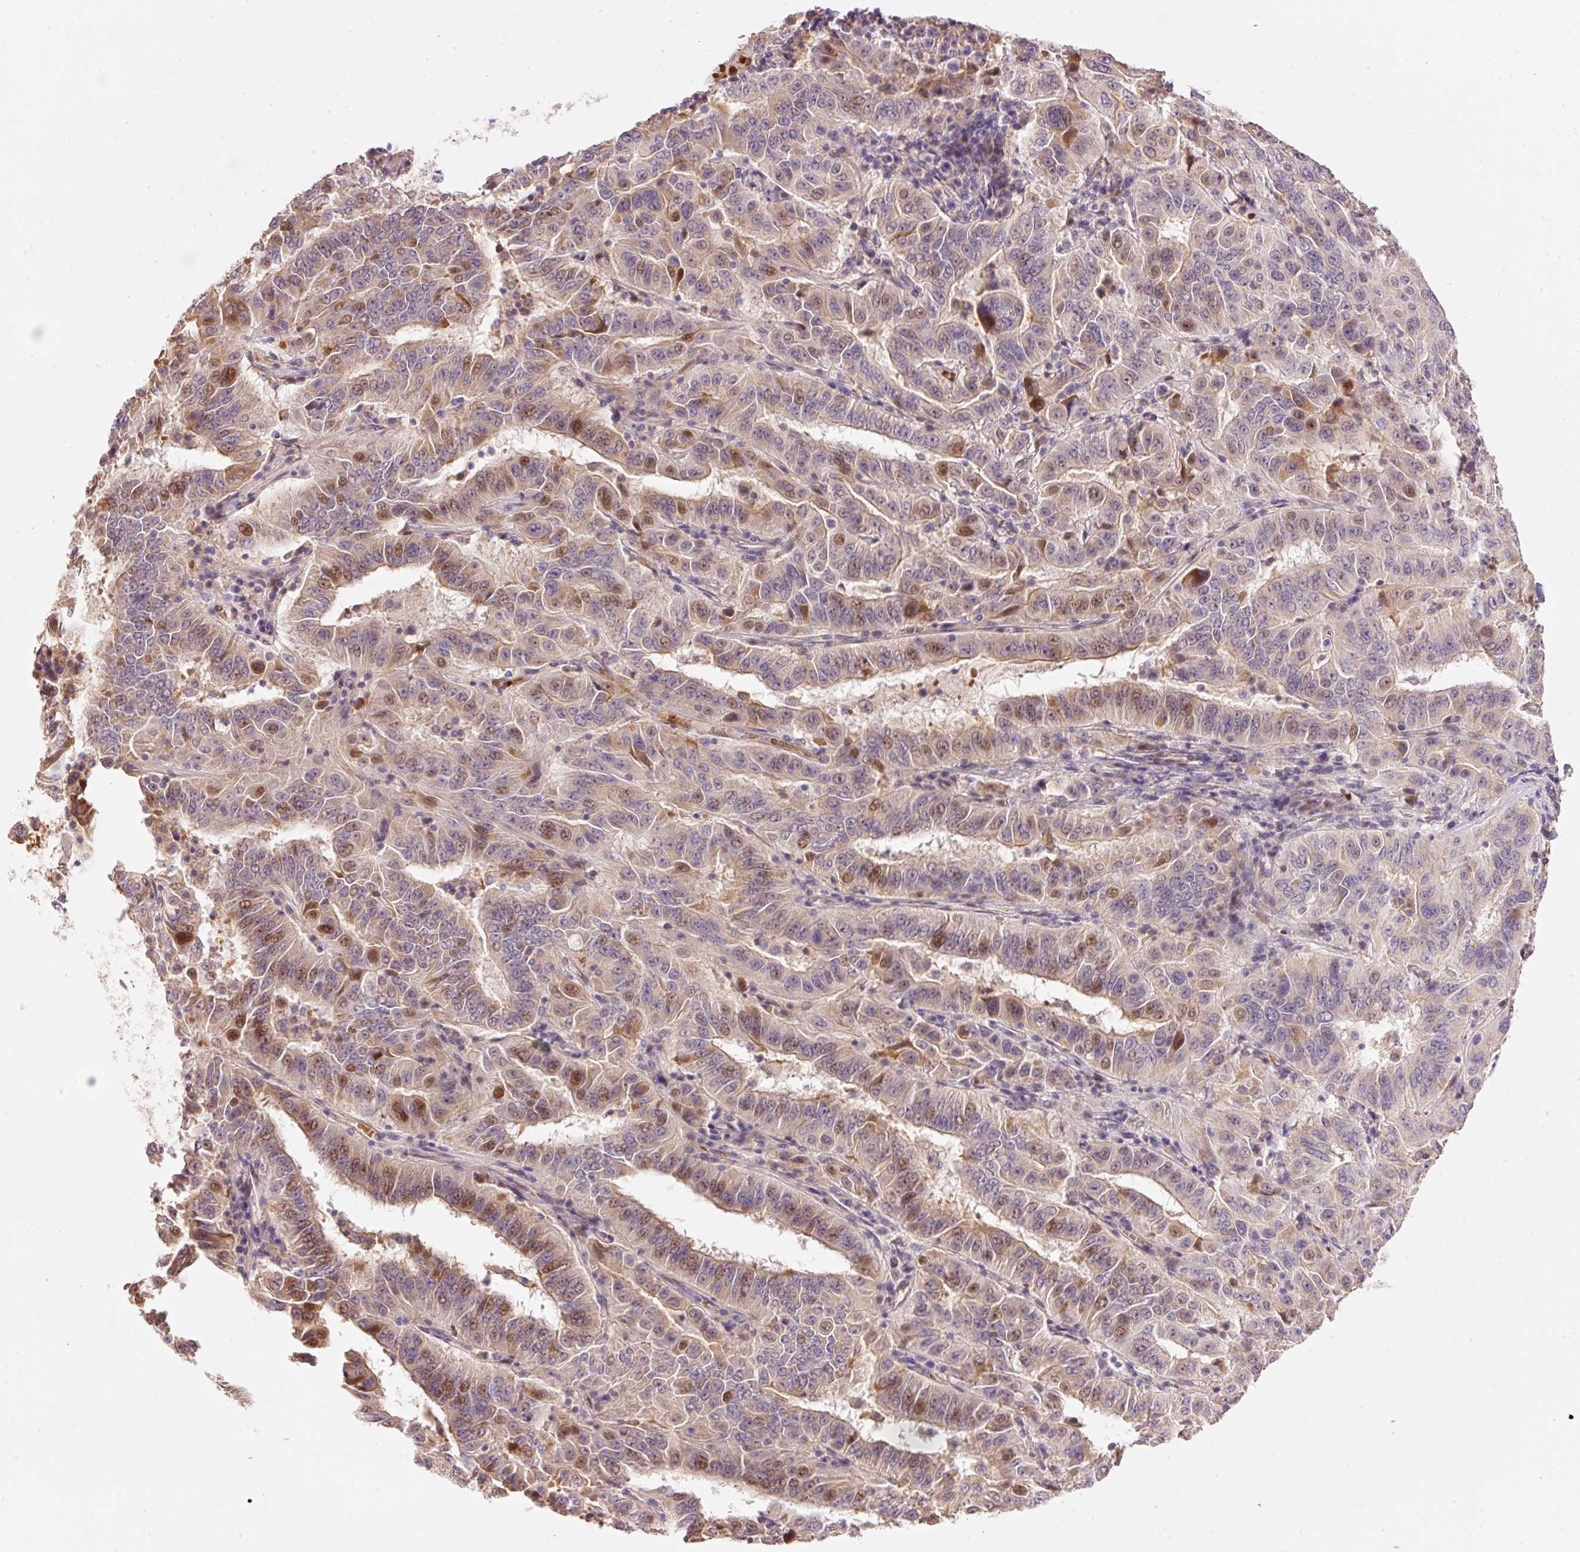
{"staining": {"intensity": "moderate", "quantity": "25%-75%", "location": "nuclear"}, "tissue": "pancreatic cancer", "cell_type": "Tumor cells", "image_type": "cancer", "snomed": [{"axis": "morphology", "description": "Adenocarcinoma, NOS"}, {"axis": "topography", "description": "Pancreas"}], "caption": "Pancreatic adenocarcinoma stained with a brown dye demonstrates moderate nuclear positive positivity in about 25%-75% of tumor cells.", "gene": "CMTM8", "patient": {"sex": "male", "age": 63}}